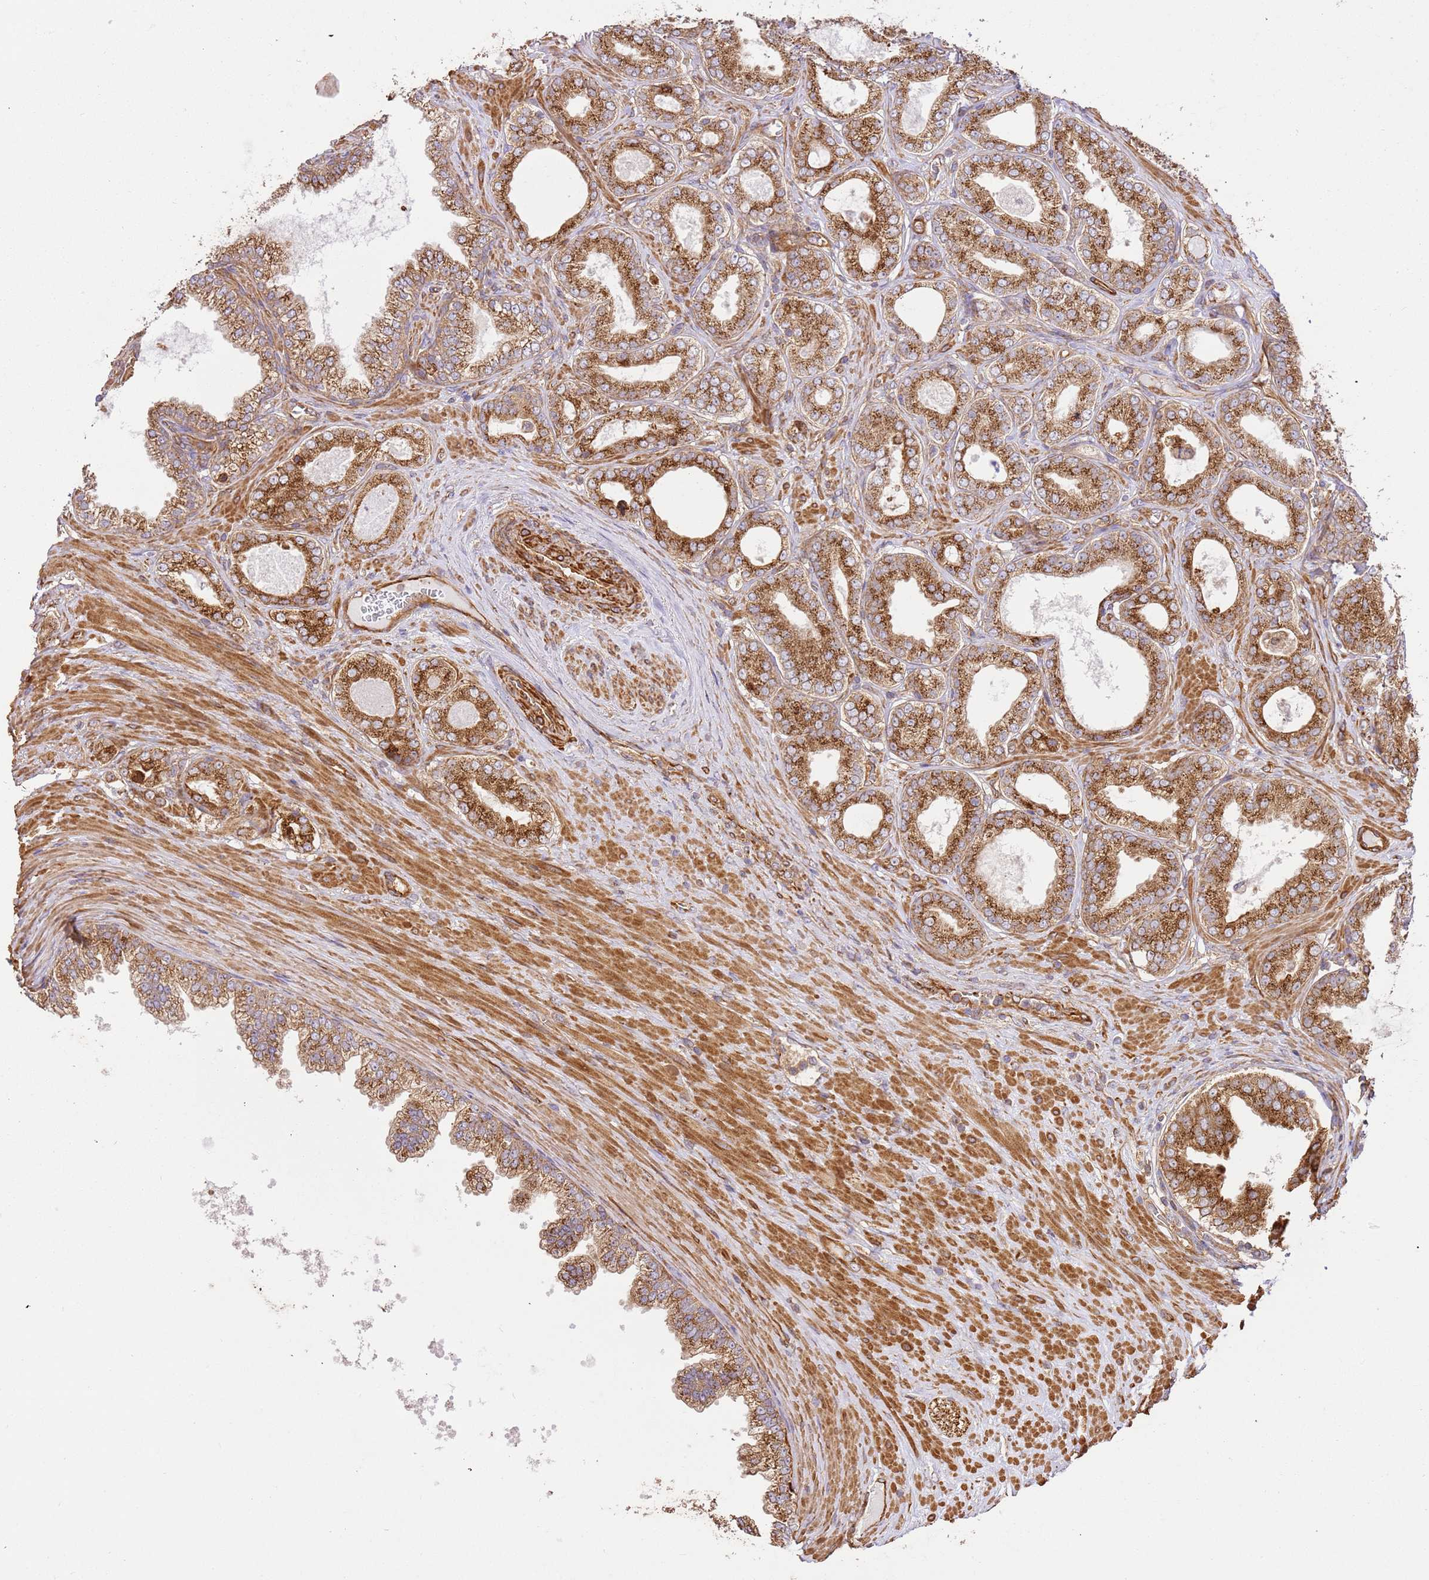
{"staining": {"intensity": "strong", "quantity": ">75%", "location": "cytoplasmic/membranous"}, "tissue": "prostate cancer", "cell_type": "Tumor cells", "image_type": "cancer", "snomed": [{"axis": "morphology", "description": "Adenocarcinoma, Low grade"}, {"axis": "topography", "description": "Prostate"}], "caption": "Immunohistochemistry (IHC) micrograph of neoplastic tissue: human prostate cancer stained using IHC displays high levels of strong protein expression localized specifically in the cytoplasmic/membranous of tumor cells, appearing as a cytoplasmic/membranous brown color.", "gene": "ZBTB39", "patient": {"sex": "male", "age": 63}}